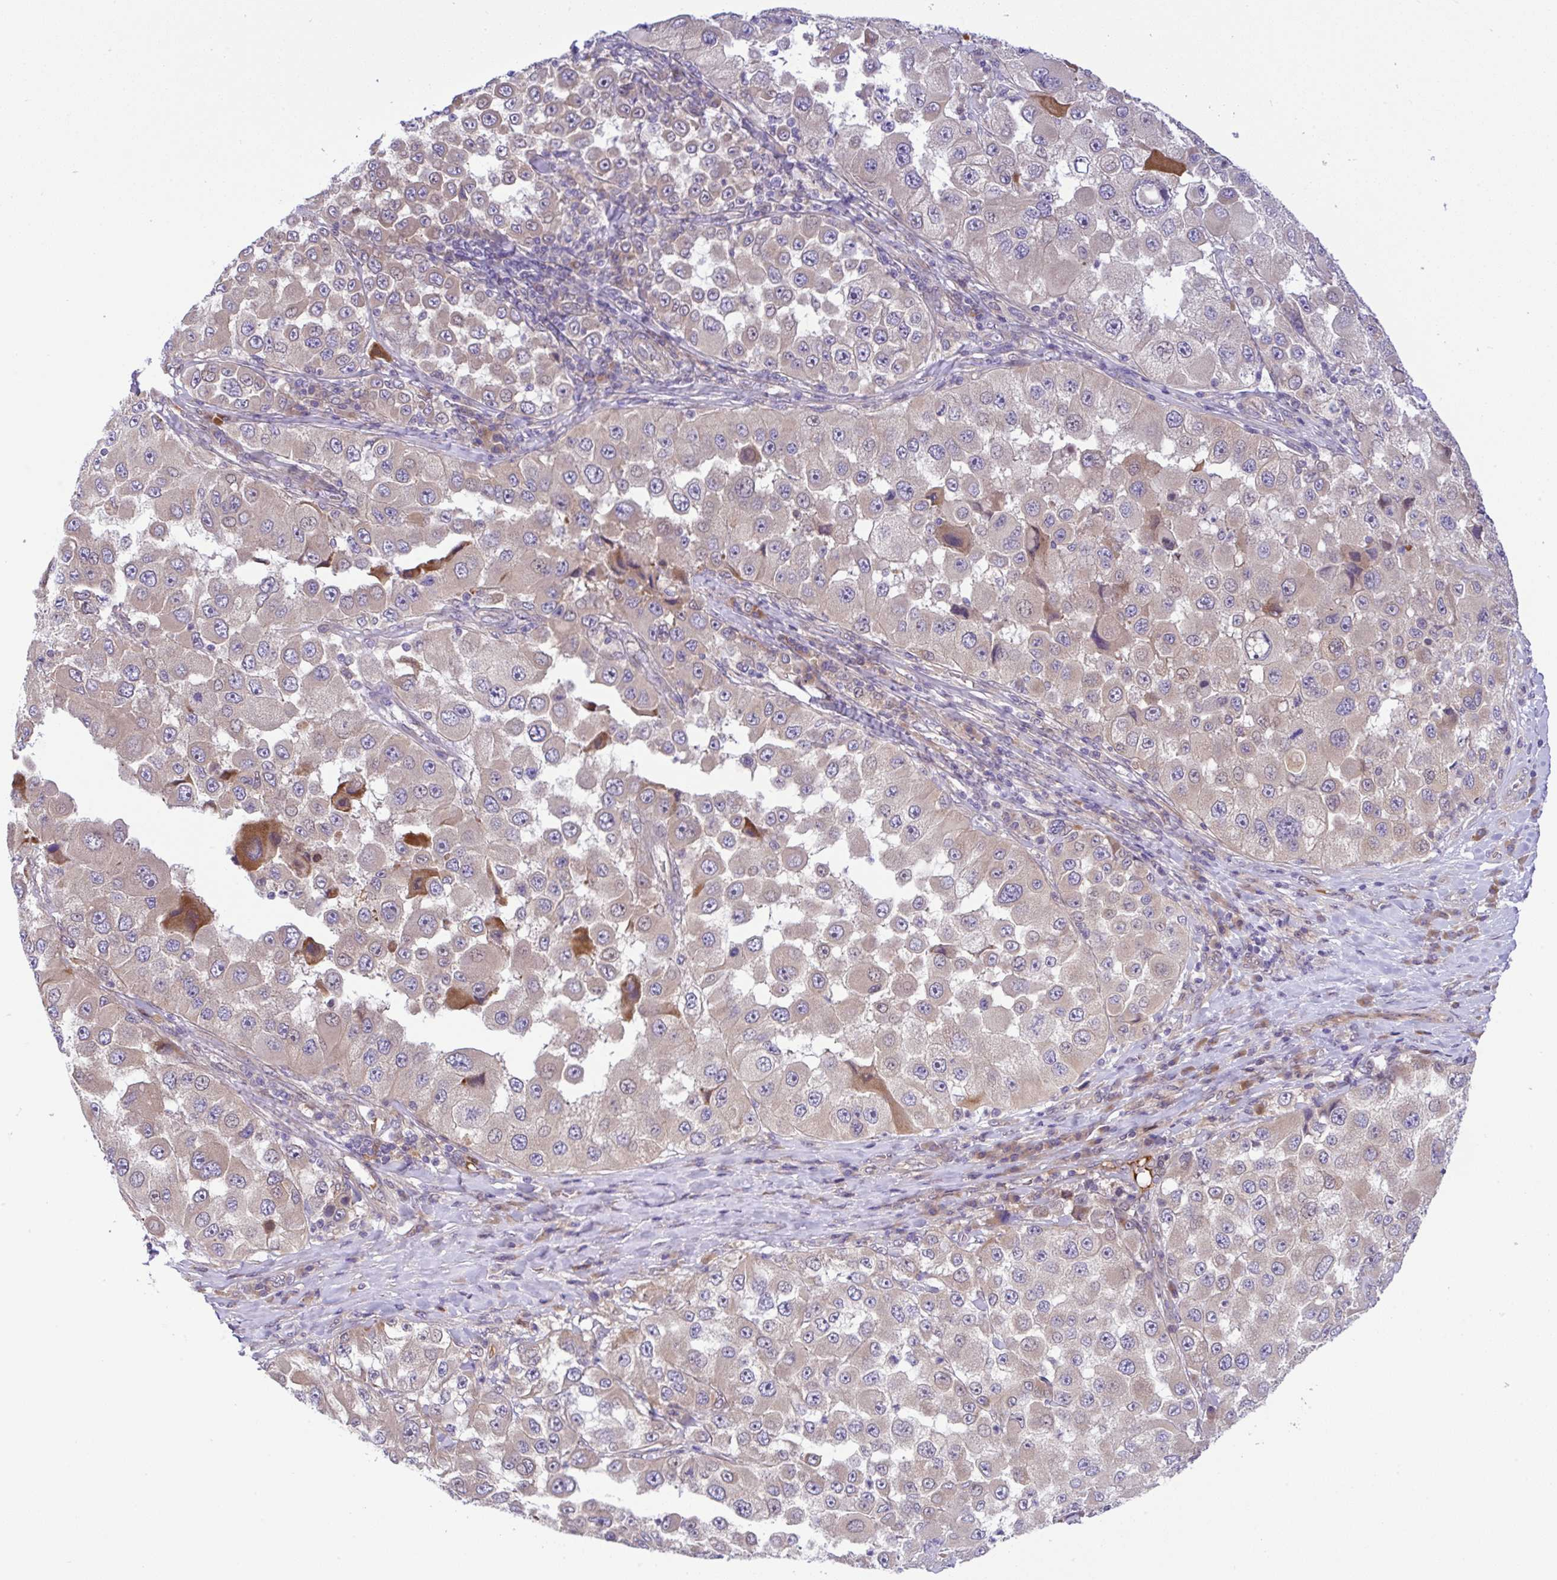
{"staining": {"intensity": "negative", "quantity": "none", "location": "none"}, "tissue": "melanoma", "cell_type": "Tumor cells", "image_type": "cancer", "snomed": [{"axis": "morphology", "description": "Malignant melanoma, Metastatic site"}, {"axis": "topography", "description": "Lymph node"}], "caption": "High magnification brightfield microscopy of malignant melanoma (metastatic site) stained with DAB (brown) and counterstained with hematoxylin (blue): tumor cells show no significant staining. (Brightfield microscopy of DAB (3,3'-diaminobenzidine) immunohistochemistry (IHC) at high magnification).", "gene": "UBE4A", "patient": {"sex": "male", "age": 62}}